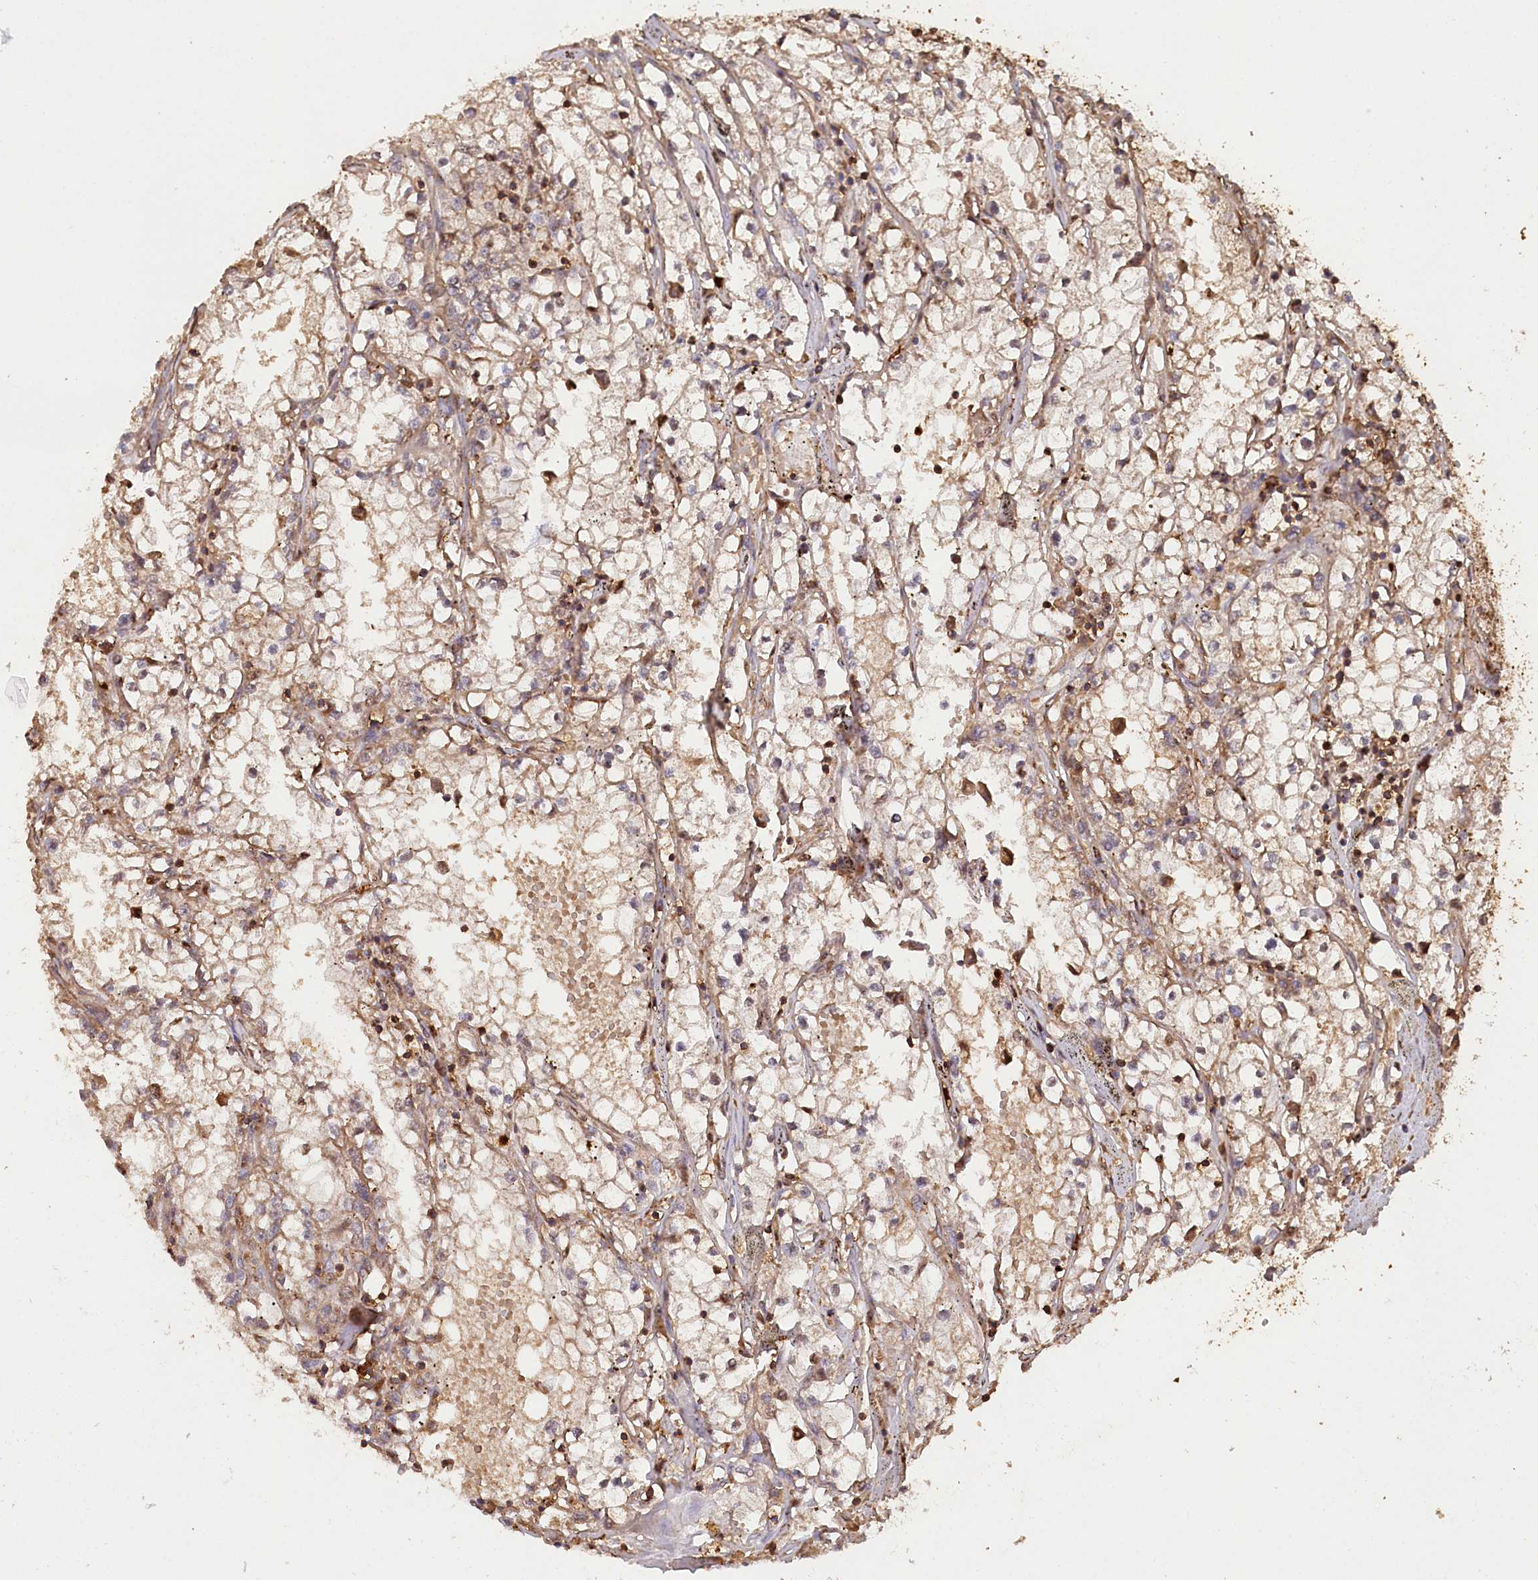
{"staining": {"intensity": "moderate", "quantity": ">75%", "location": "cytoplasmic/membranous"}, "tissue": "renal cancer", "cell_type": "Tumor cells", "image_type": "cancer", "snomed": [{"axis": "morphology", "description": "Adenocarcinoma, NOS"}, {"axis": "topography", "description": "Kidney"}], "caption": "Renal adenocarcinoma was stained to show a protein in brown. There is medium levels of moderate cytoplasmic/membranous positivity in about >75% of tumor cells.", "gene": "LSG1", "patient": {"sex": "male", "age": 56}}